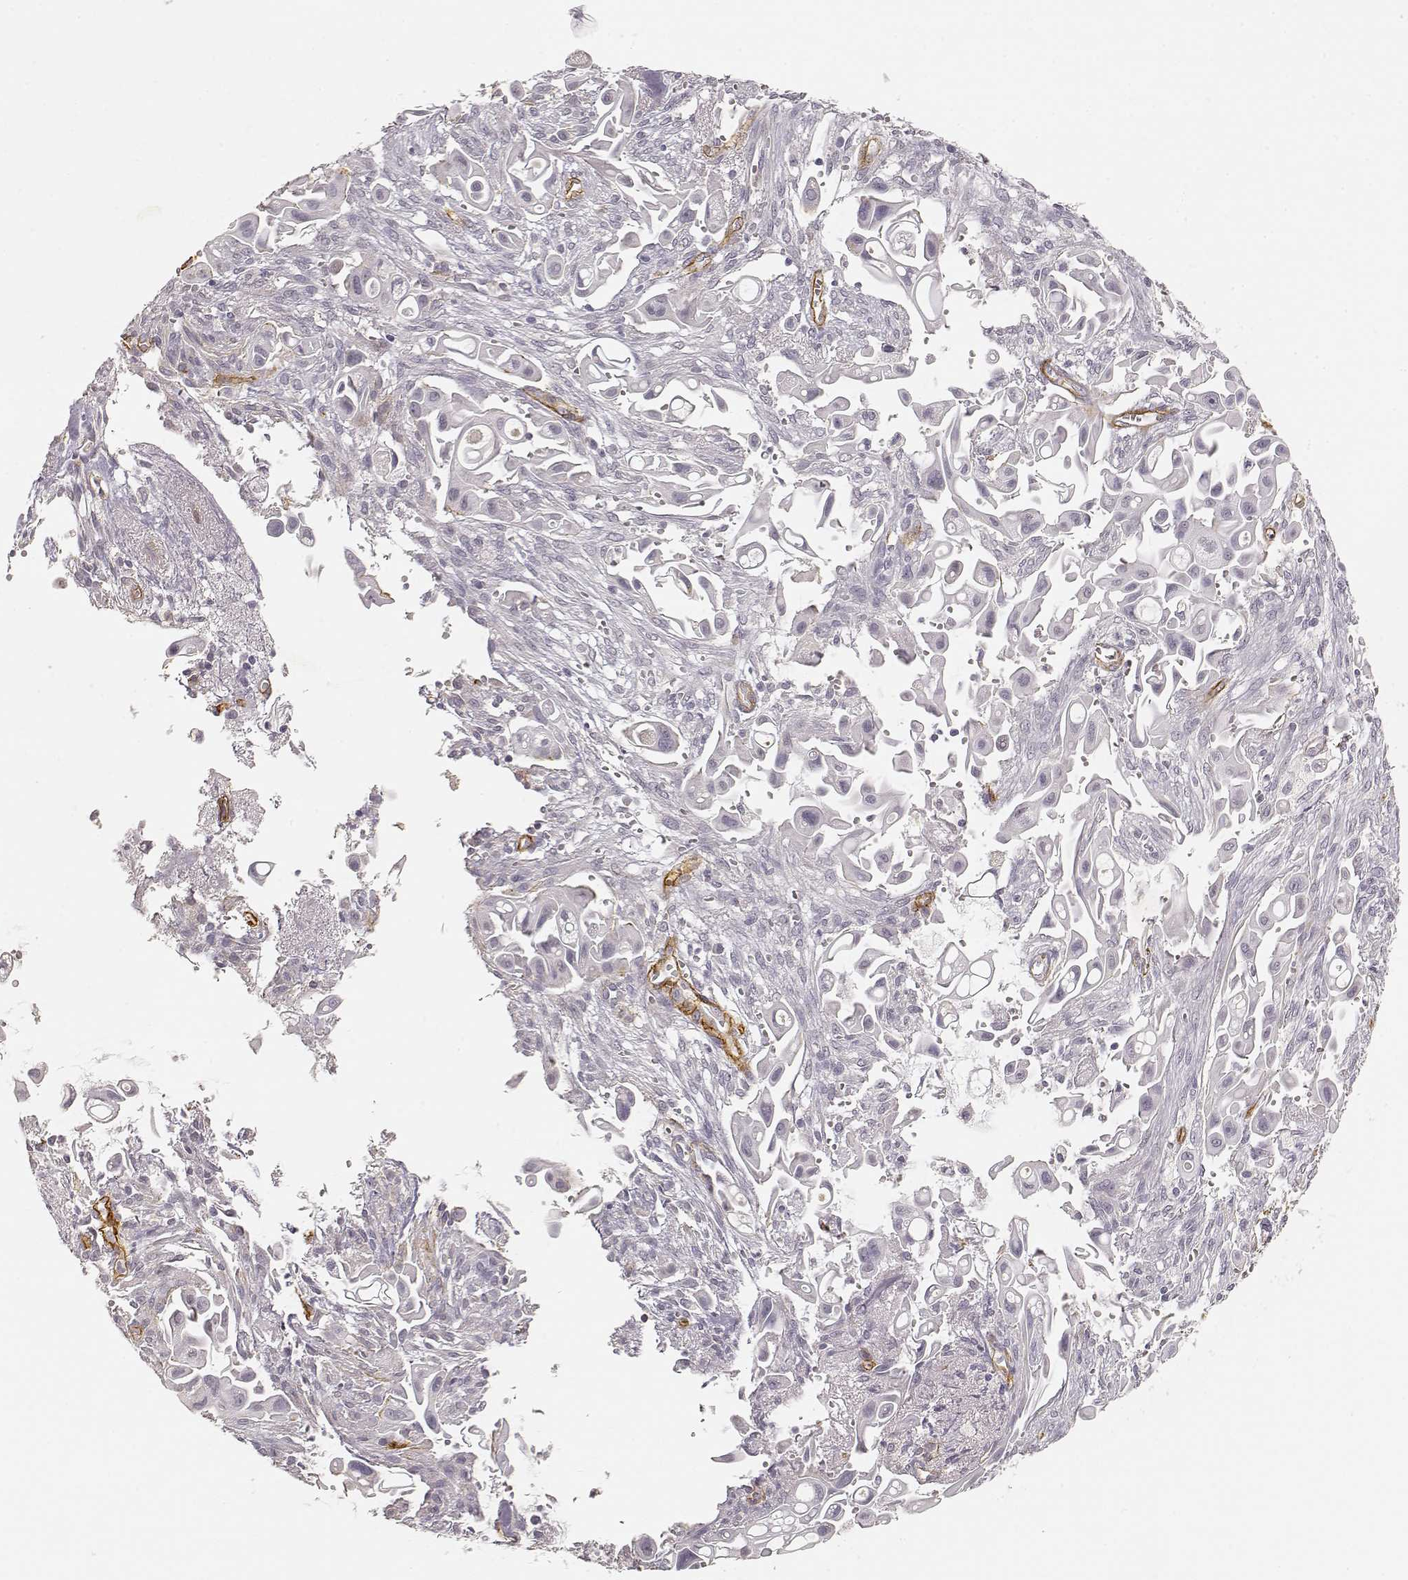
{"staining": {"intensity": "negative", "quantity": "none", "location": "none"}, "tissue": "pancreatic cancer", "cell_type": "Tumor cells", "image_type": "cancer", "snomed": [{"axis": "morphology", "description": "Adenocarcinoma, NOS"}, {"axis": "topography", "description": "Pancreas"}], "caption": "High magnification brightfield microscopy of pancreatic cancer (adenocarcinoma) stained with DAB (3,3'-diaminobenzidine) (brown) and counterstained with hematoxylin (blue): tumor cells show no significant expression. (Brightfield microscopy of DAB (3,3'-diaminobenzidine) immunohistochemistry (IHC) at high magnification).", "gene": "LAMA4", "patient": {"sex": "male", "age": 50}}